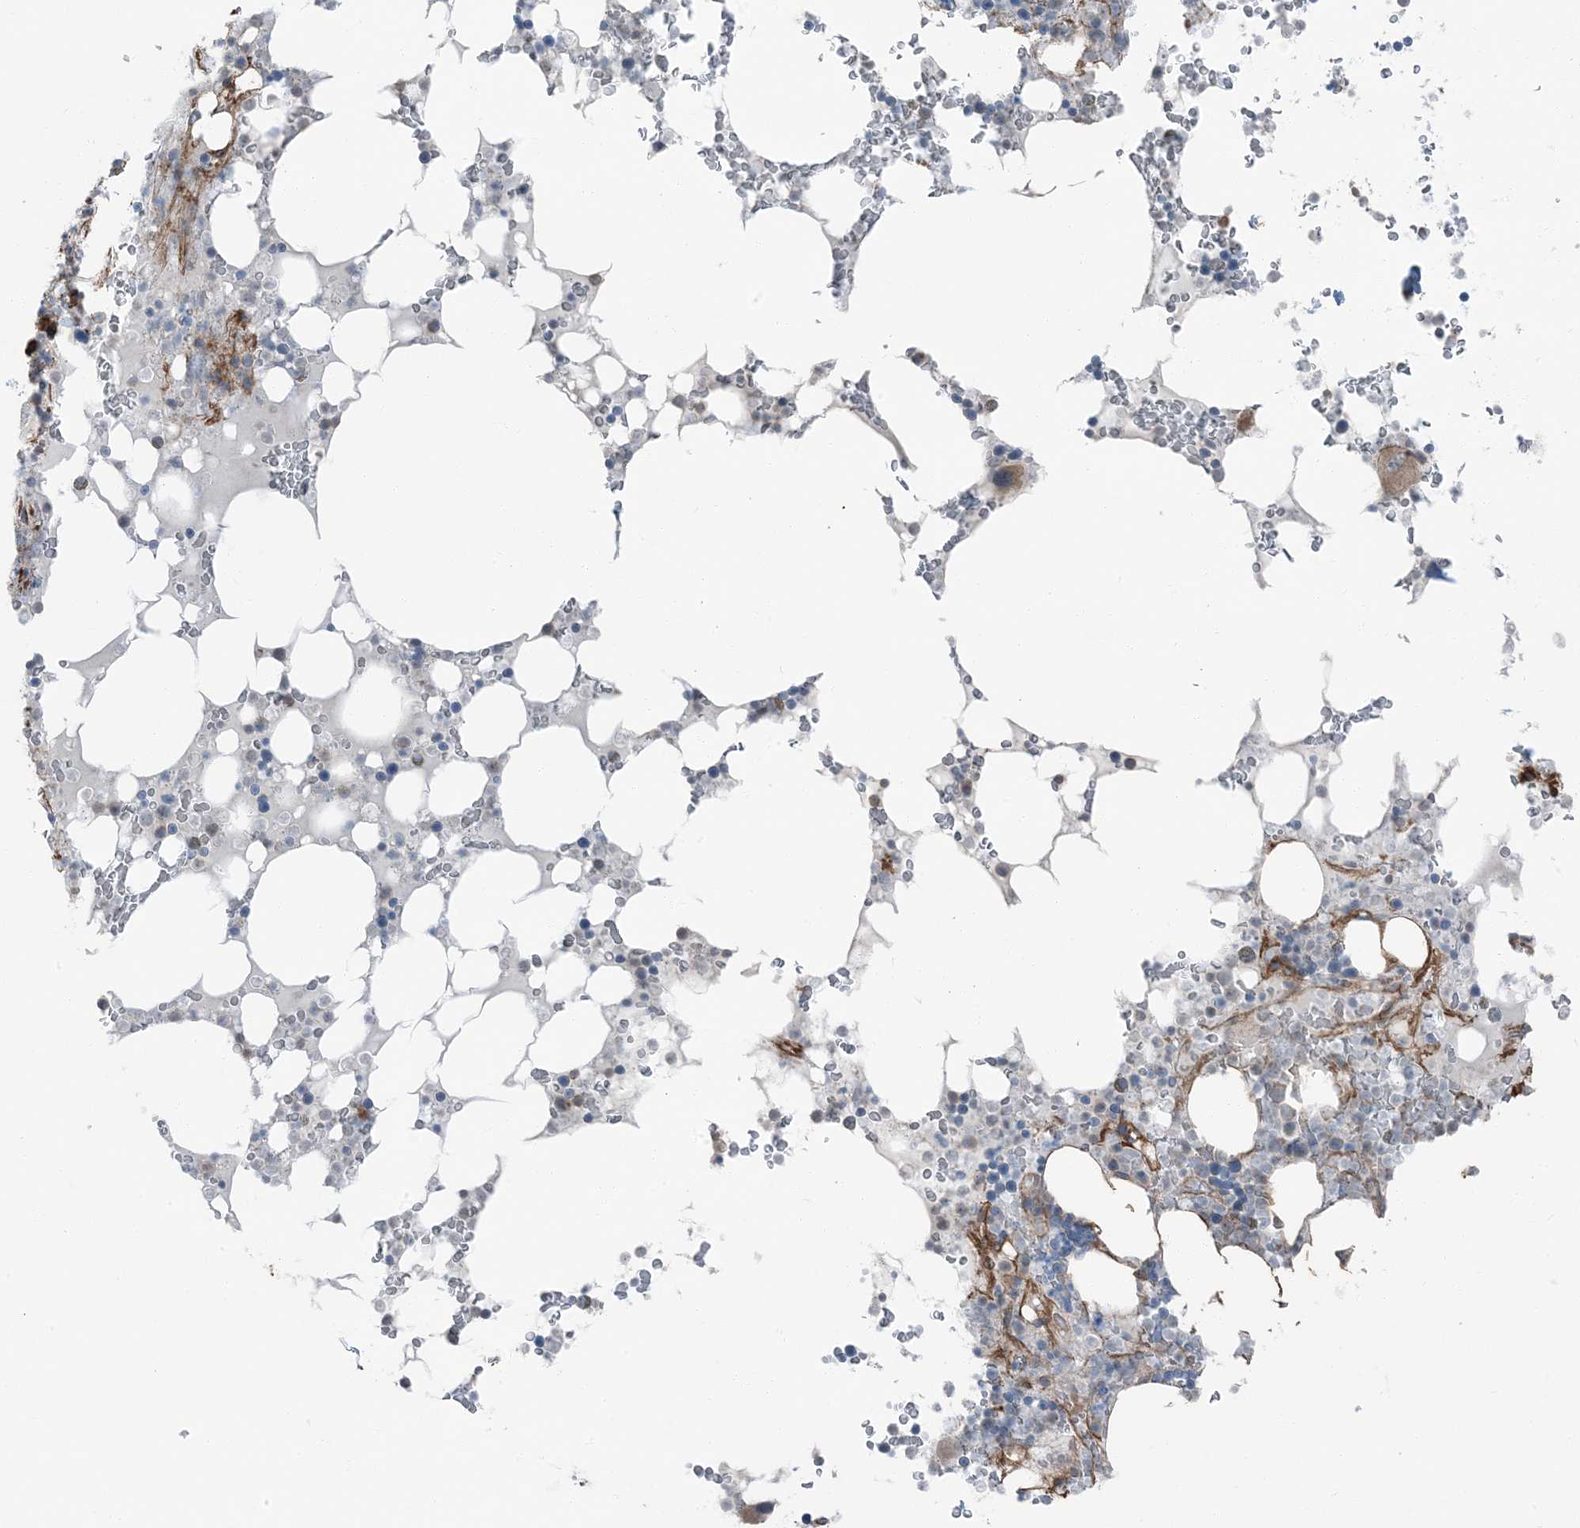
{"staining": {"intensity": "moderate", "quantity": "<25%", "location": "cytoplasmic/membranous"}, "tissue": "bone marrow", "cell_type": "Hematopoietic cells", "image_type": "normal", "snomed": [{"axis": "morphology", "description": "Normal tissue, NOS"}, {"axis": "topography", "description": "Bone marrow"}], "caption": "Brown immunohistochemical staining in unremarkable human bone marrow demonstrates moderate cytoplasmic/membranous expression in about <25% of hematopoietic cells. (Brightfield microscopy of DAB IHC at high magnification).", "gene": "ZFP90", "patient": {"sex": "male", "age": 58}}